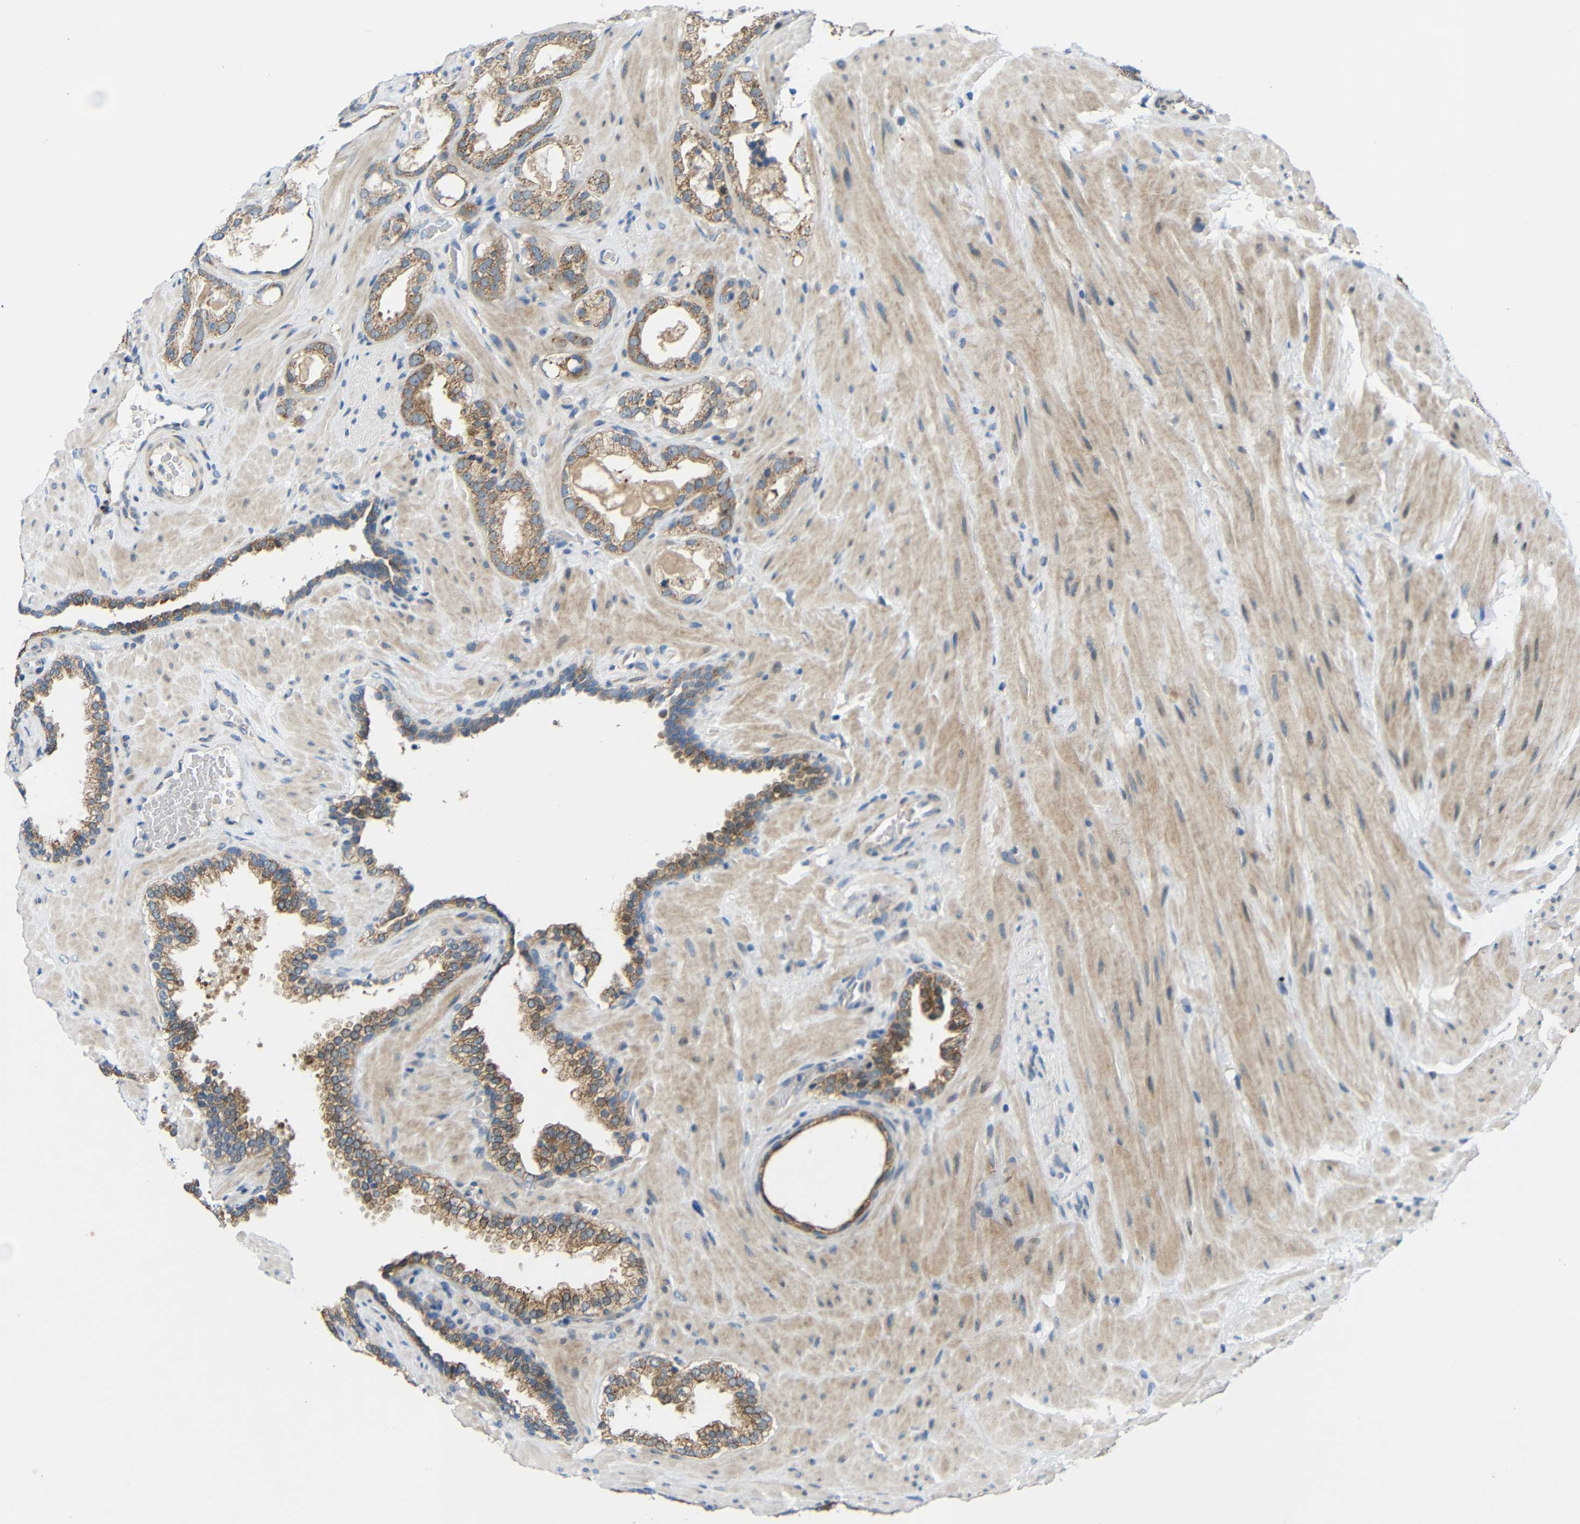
{"staining": {"intensity": "moderate", "quantity": ">75%", "location": "cytoplasmic/membranous"}, "tissue": "prostate cancer", "cell_type": "Tumor cells", "image_type": "cancer", "snomed": [{"axis": "morphology", "description": "Adenocarcinoma, High grade"}, {"axis": "topography", "description": "Prostate"}], "caption": "Immunohistochemical staining of human prostate high-grade adenocarcinoma displays medium levels of moderate cytoplasmic/membranous positivity in about >75% of tumor cells.", "gene": "TMEM25", "patient": {"sex": "male", "age": 64}}